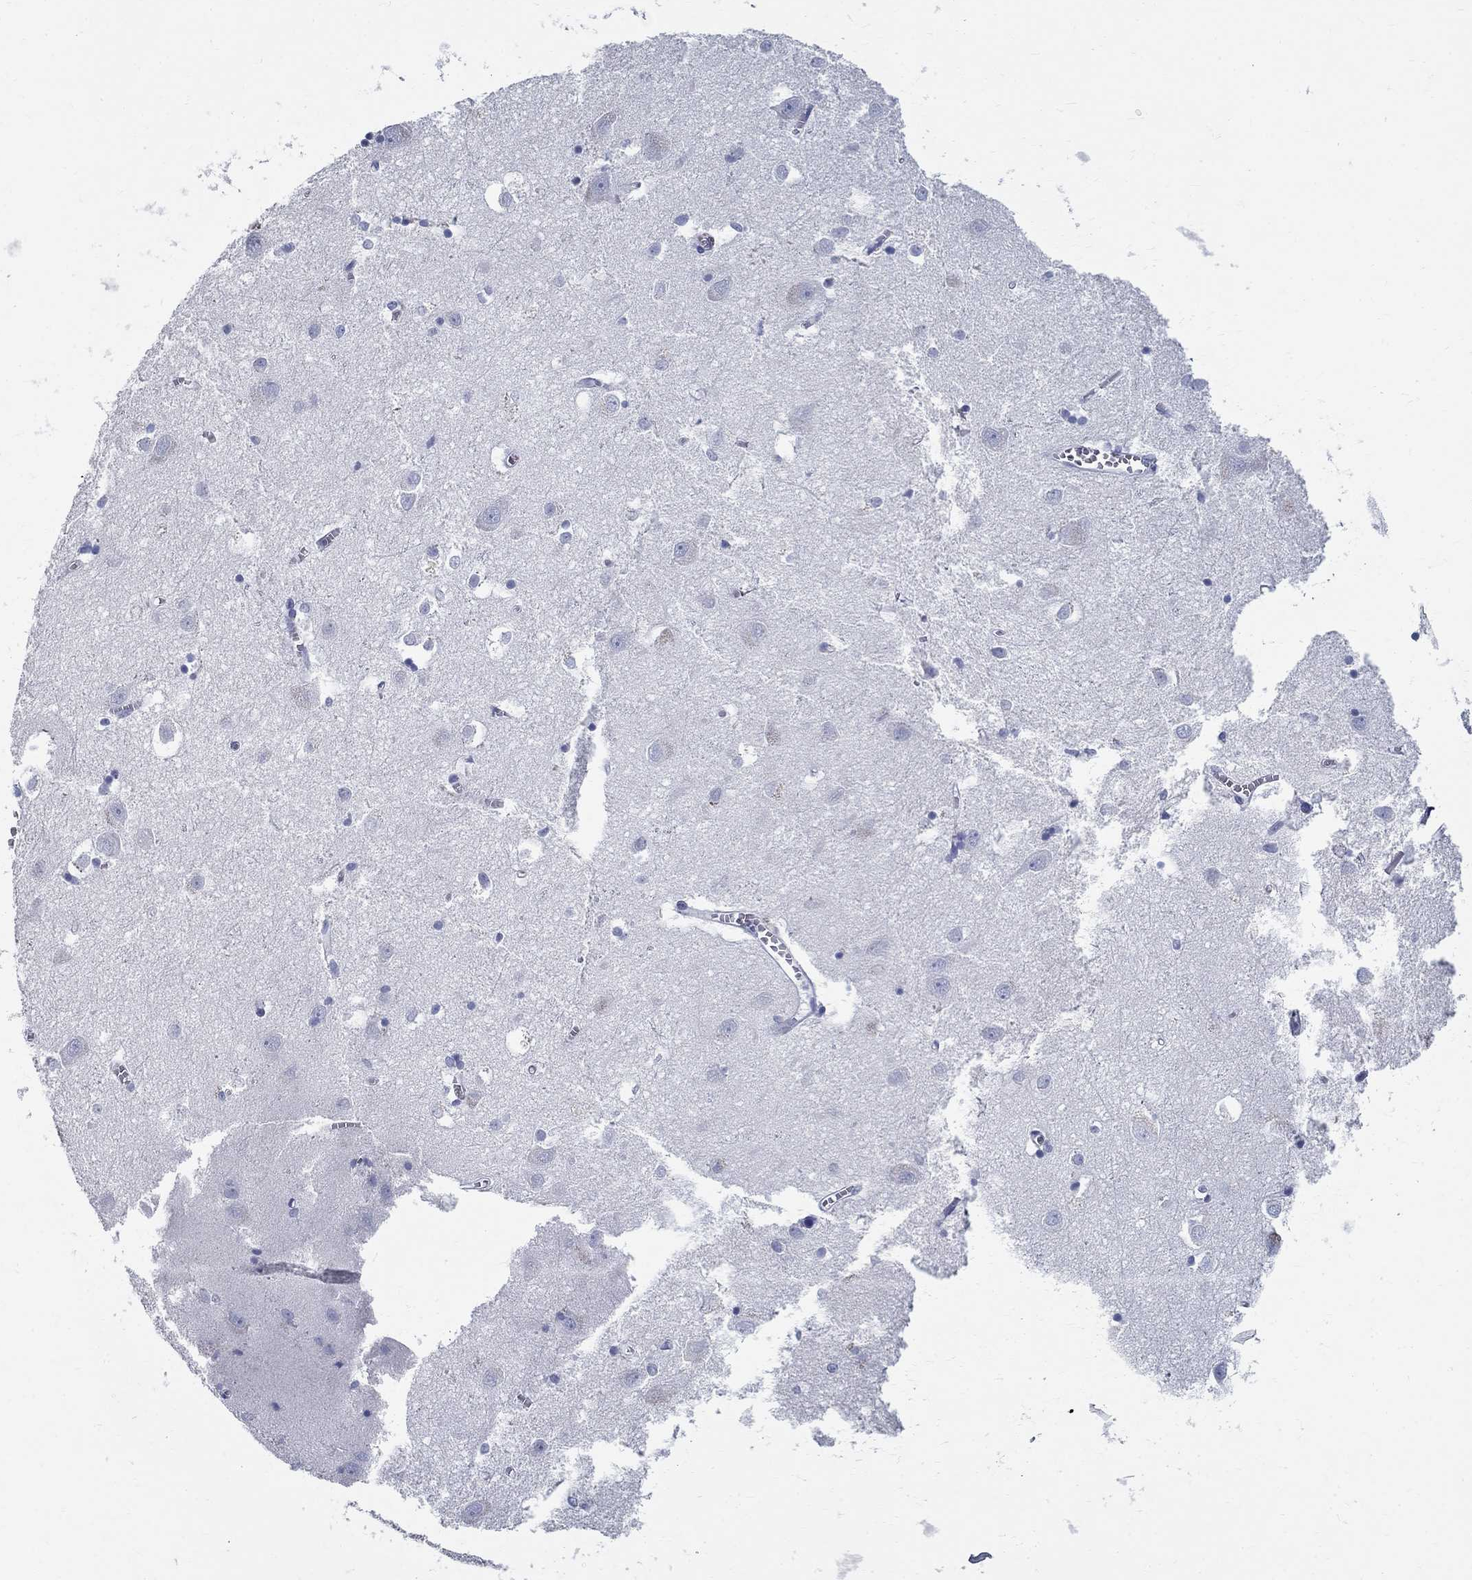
{"staining": {"intensity": "negative", "quantity": "none", "location": "none"}, "tissue": "cerebral cortex", "cell_type": "Endothelial cells", "image_type": "normal", "snomed": [{"axis": "morphology", "description": "Normal tissue, NOS"}, {"axis": "topography", "description": "Cerebral cortex"}], "caption": "Immunohistochemistry (IHC) photomicrograph of benign cerebral cortex stained for a protein (brown), which demonstrates no staining in endothelial cells. (Immunohistochemistry (IHC), brightfield microscopy, high magnification).", "gene": "TGM4", "patient": {"sex": "male", "age": 70}}